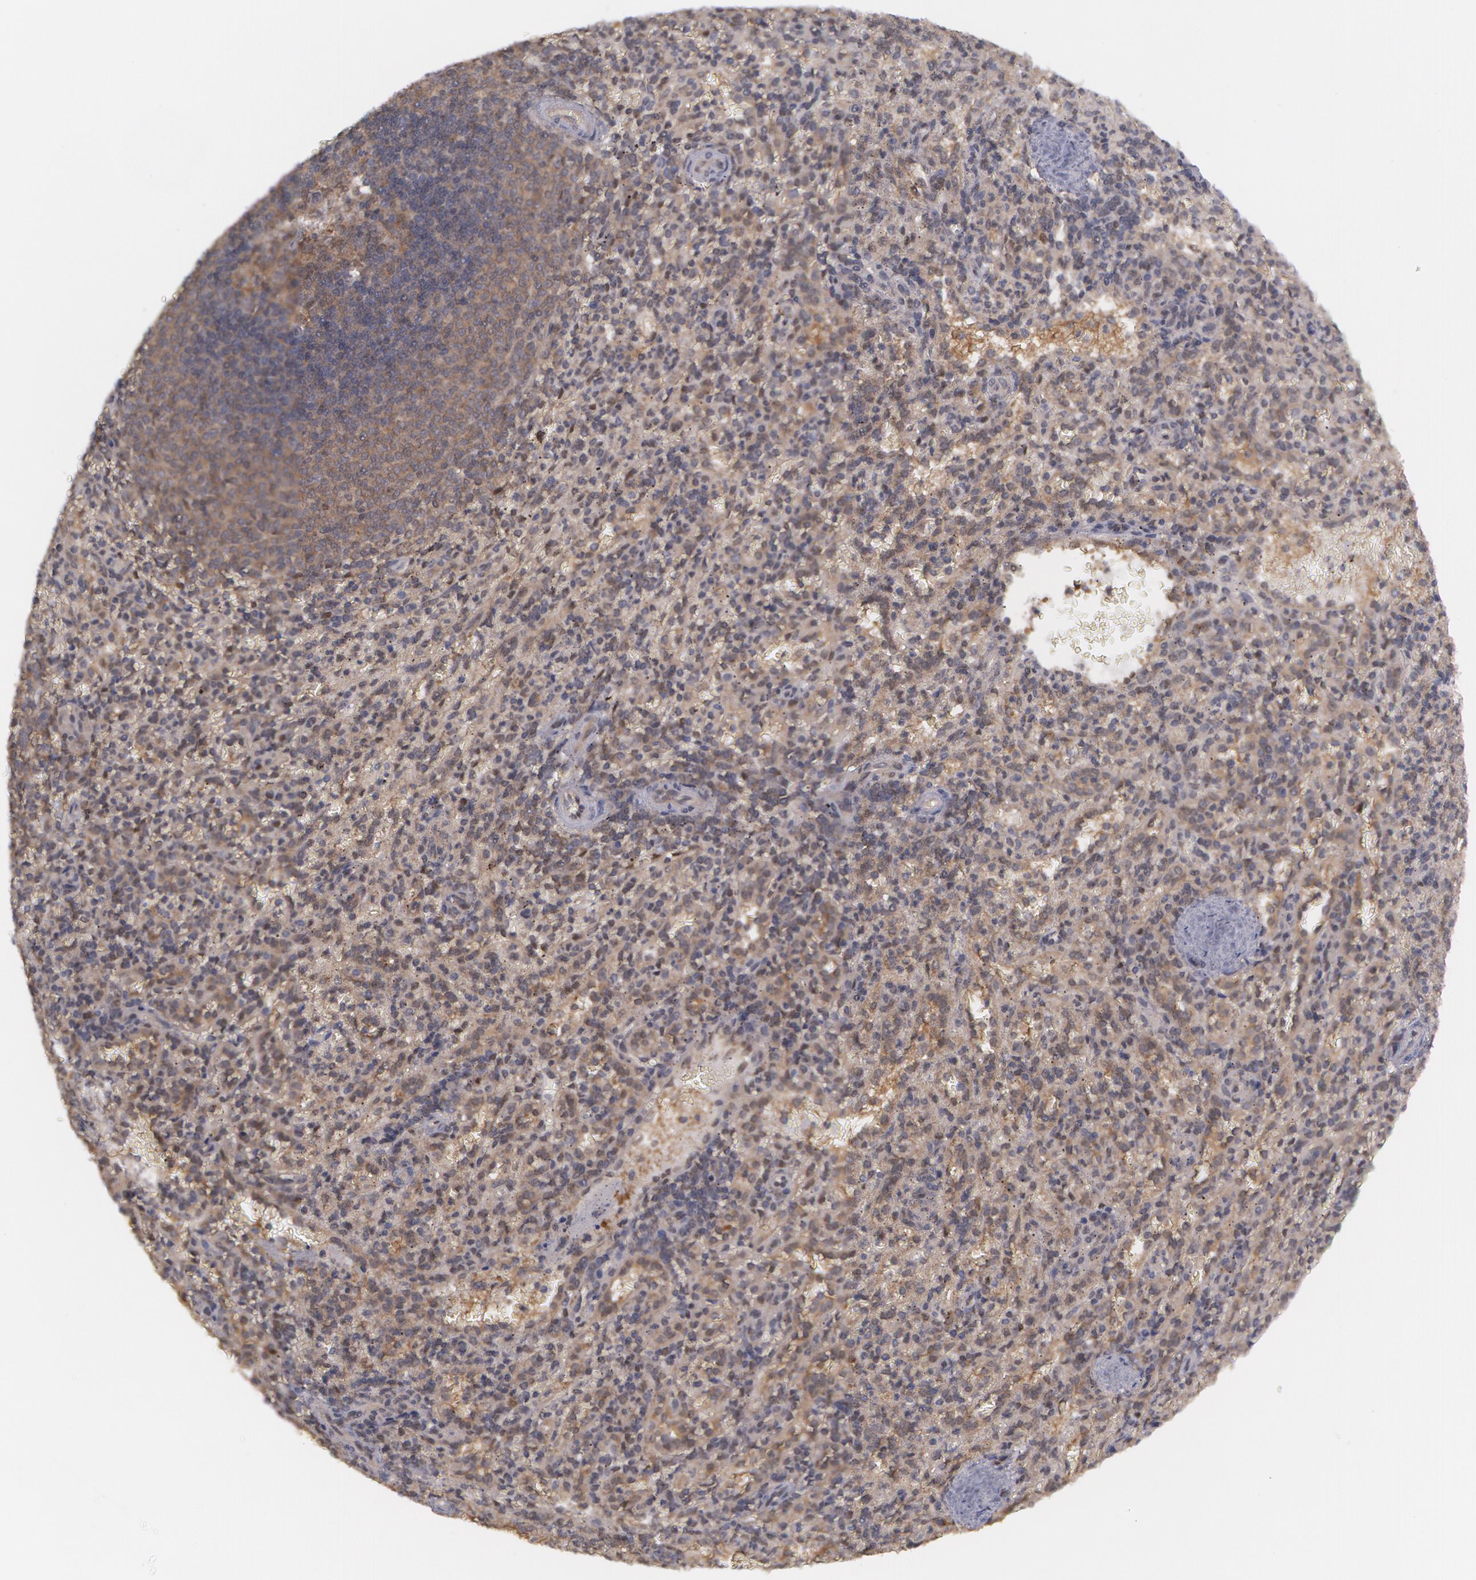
{"staining": {"intensity": "negative", "quantity": "none", "location": "none"}, "tissue": "spleen", "cell_type": "Cells in red pulp", "image_type": "normal", "snomed": [{"axis": "morphology", "description": "Normal tissue, NOS"}, {"axis": "topography", "description": "Spleen"}], "caption": "Immunohistochemistry photomicrograph of normal spleen: human spleen stained with DAB (3,3'-diaminobenzidine) displays no significant protein staining in cells in red pulp. Nuclei are stained in blue.", "gene": "TXNRD1", "patient": {"sex": "female", "age": 21}}